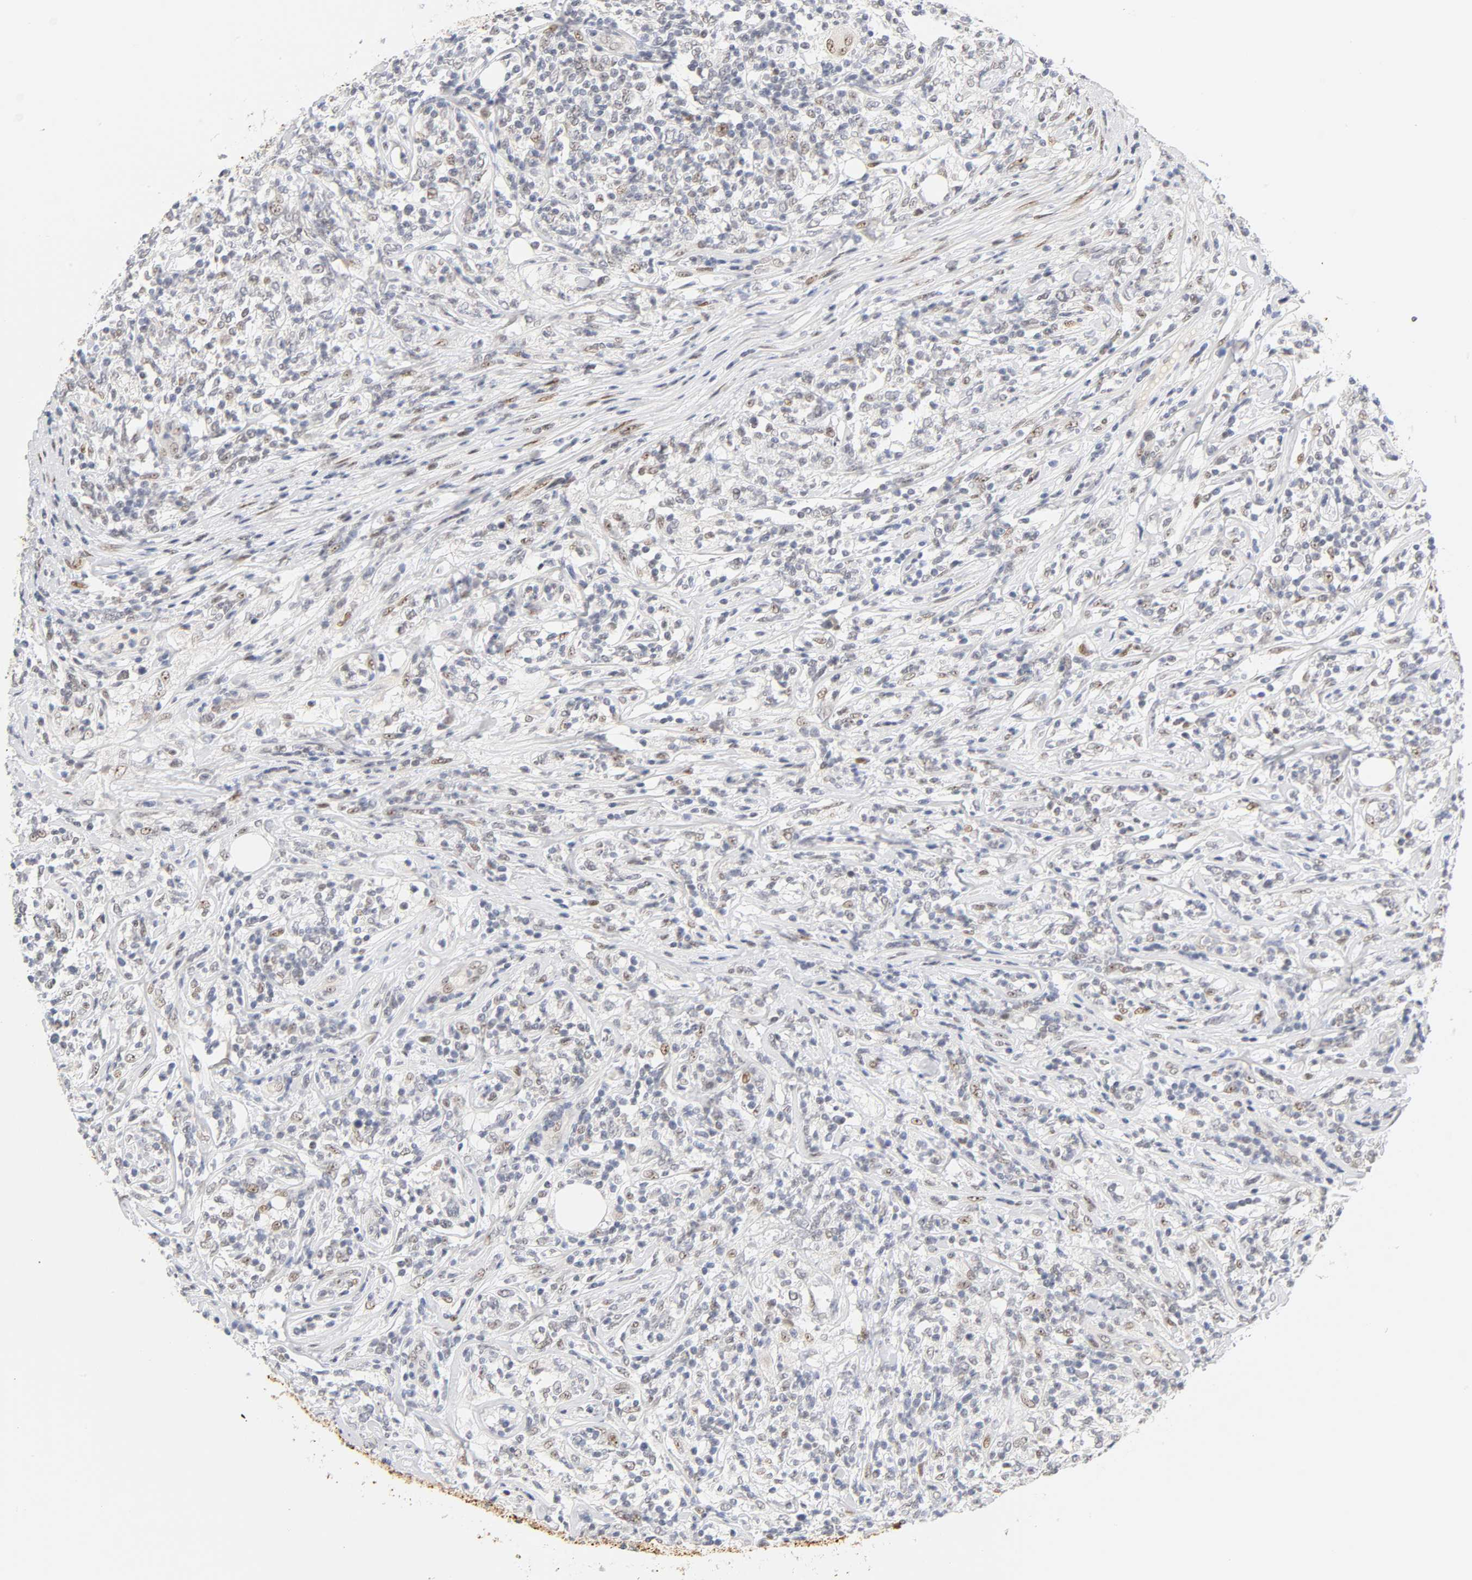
{"staining": {"intensity": "weak", "quantity": "<25%", "location": "nuclear"}, "tissue": "lymphoma", "cell_type": "Tumor cells", "image_type": "cancer", "snomed": [{"axis": "morphology", "description": "Malignant lymphoma, non-Hodgkin's type, High grade"}, {"axis": "topography", "description": "Lymph node"}], "caption": "The immunohistochemistry (IHC) histopathology image has no significant positivity in tumor cells of malignant lymphoma, non-Hodgkin's type (high-grade) tissue.", "gene": "MNAT1", "patient": {"sex": "female", "age": 84}}